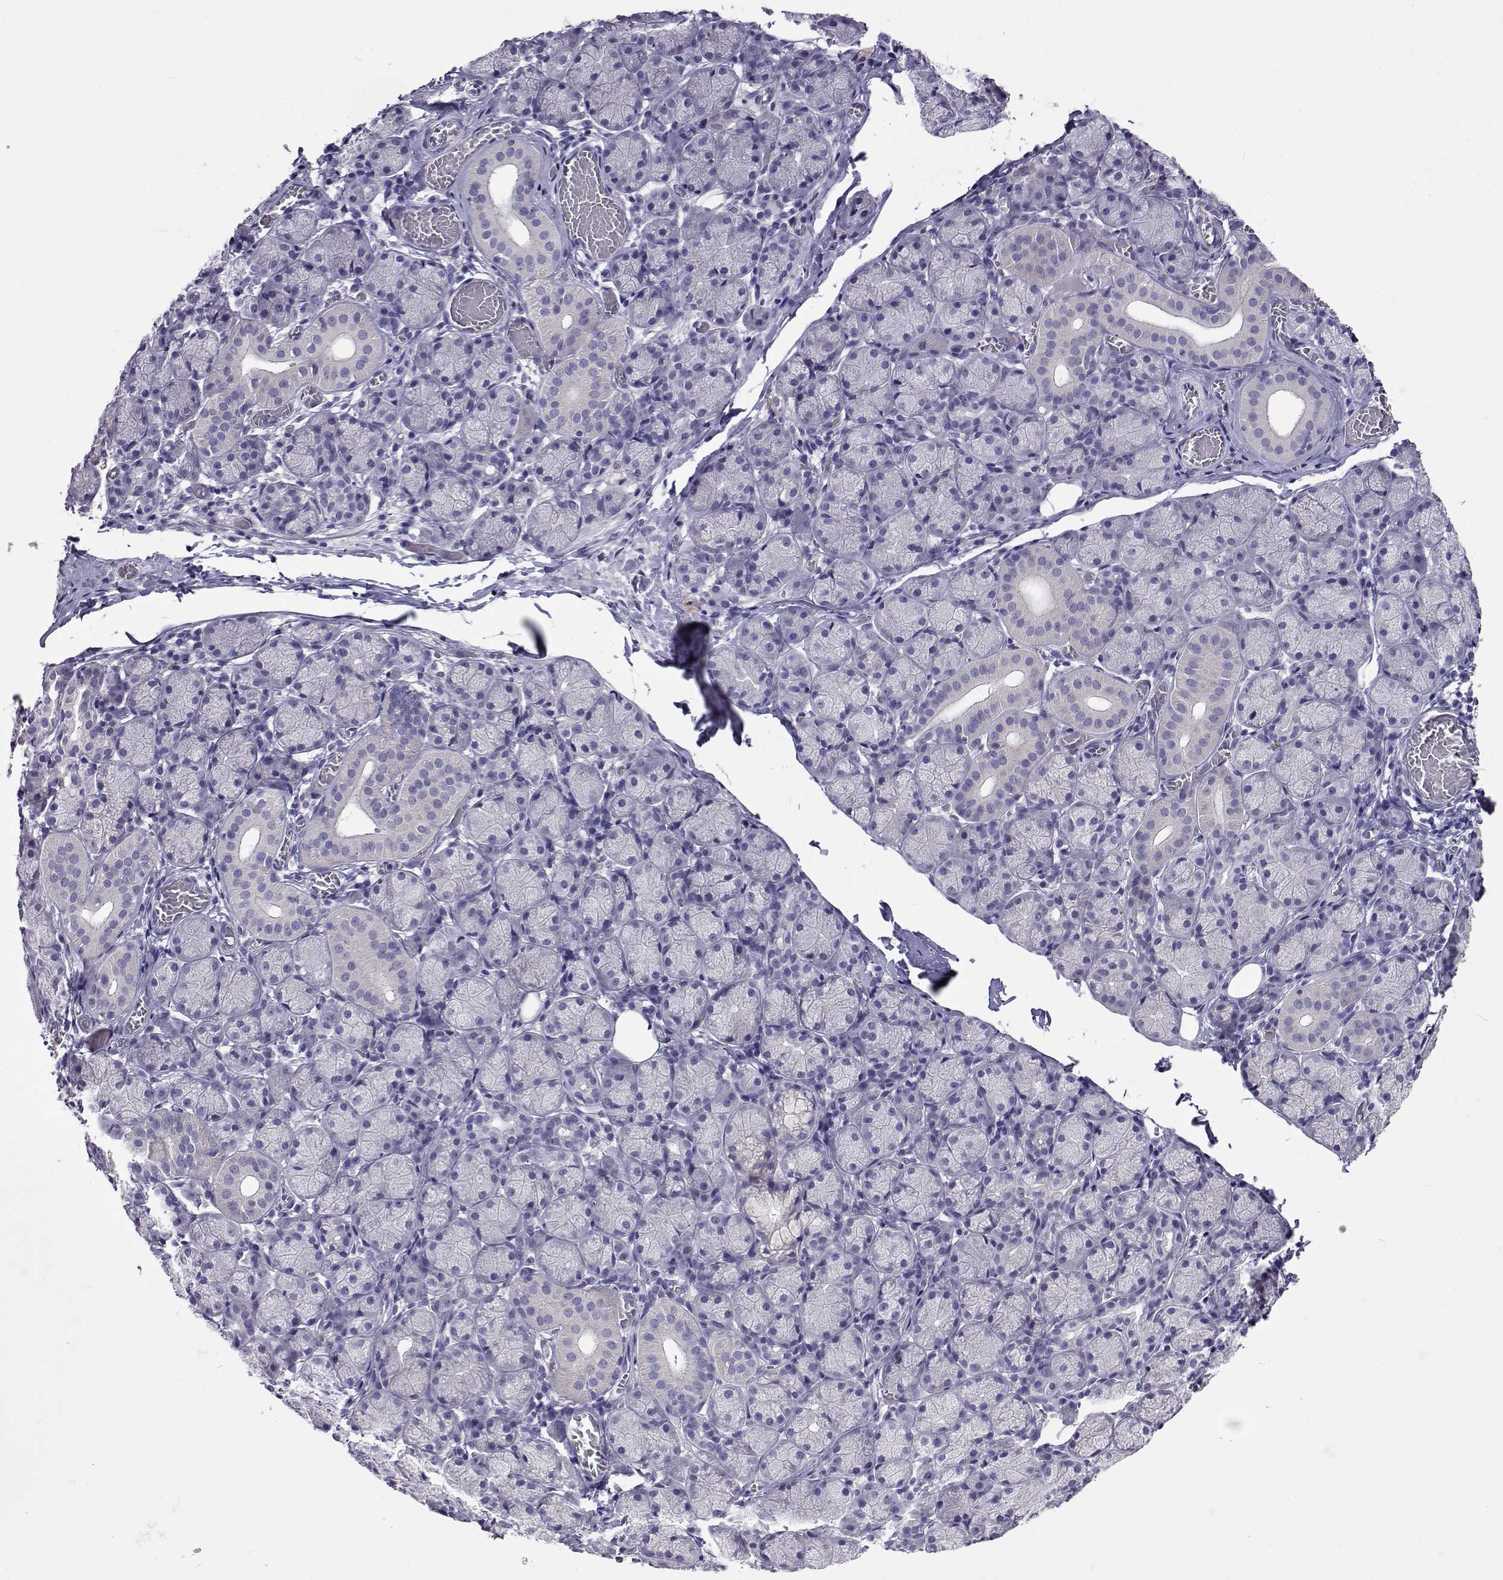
{"staining": {"intensity": "negative", "quantity": "none", "location": "none"}, "tissue": "salivary gland", "cell_type": "Glandular cells", "image_type": "normal", "snomed": [{"axis": "morphology", "description": "Normal tissue, NOS"}, {"axis": "topography", "description": "Salivary gland"}, {"axis": "topography", "description": "Peripheral nerve tissue"}], "caption": "High magnification brightfield microscopy of unremarkable salivary gland stained with DAB (brown) and counterstained with hematoxylin (blue): glandular cells show no significant expression. (Stains: DAB (3,3'-diaminobenzidine) immunohistochemistry (IHC) with hematoxylin counter stain, Microscopy: brightfield microscopy at high magnification).", "gene": "LHFPL7", "patient": {"sex": "female", "age": 24}}